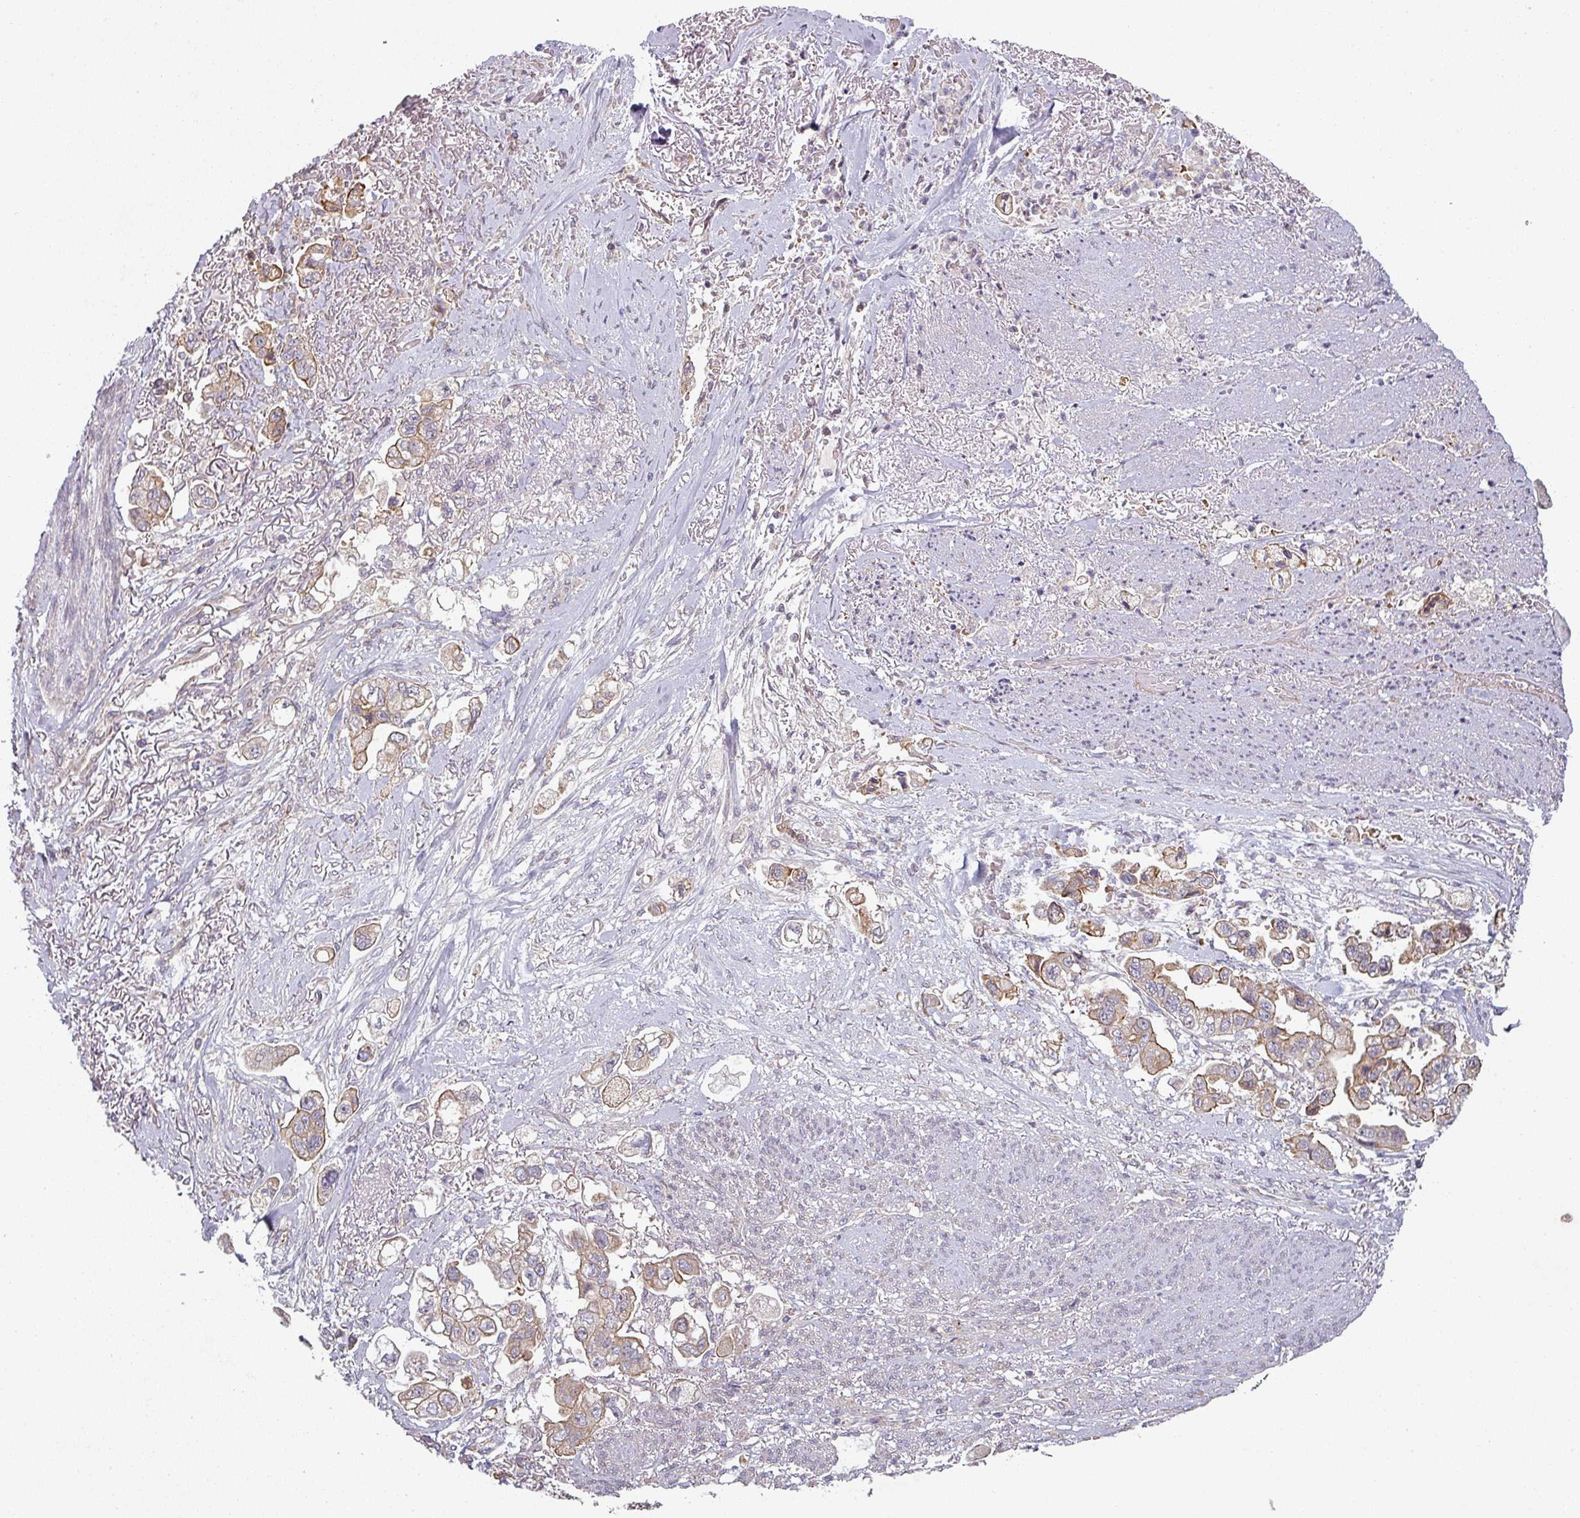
{"staining": {"intensity": "weak", "quantity": "25%-75%", "location": "cytoplasmic/membranous"}, "tissue": "stomach cancer", "cell_type": "Tumor cells", "image_type": "cancer", "snomed": [{"axis": "morphology", "description": "Adenocarcinoma, NOS"}, {"axis": "topography", "description": "Stomach"}], "caption": "IHC histopathology image of stomach adenocarcinoma stained for a protein (brown), which reveals low levels of weak cytoplasmic/membranous positivity in about 25%-75% of tumor cells.", "gene": "PLEKHJ1", "patient": {"sex": "male", "age": 62}}